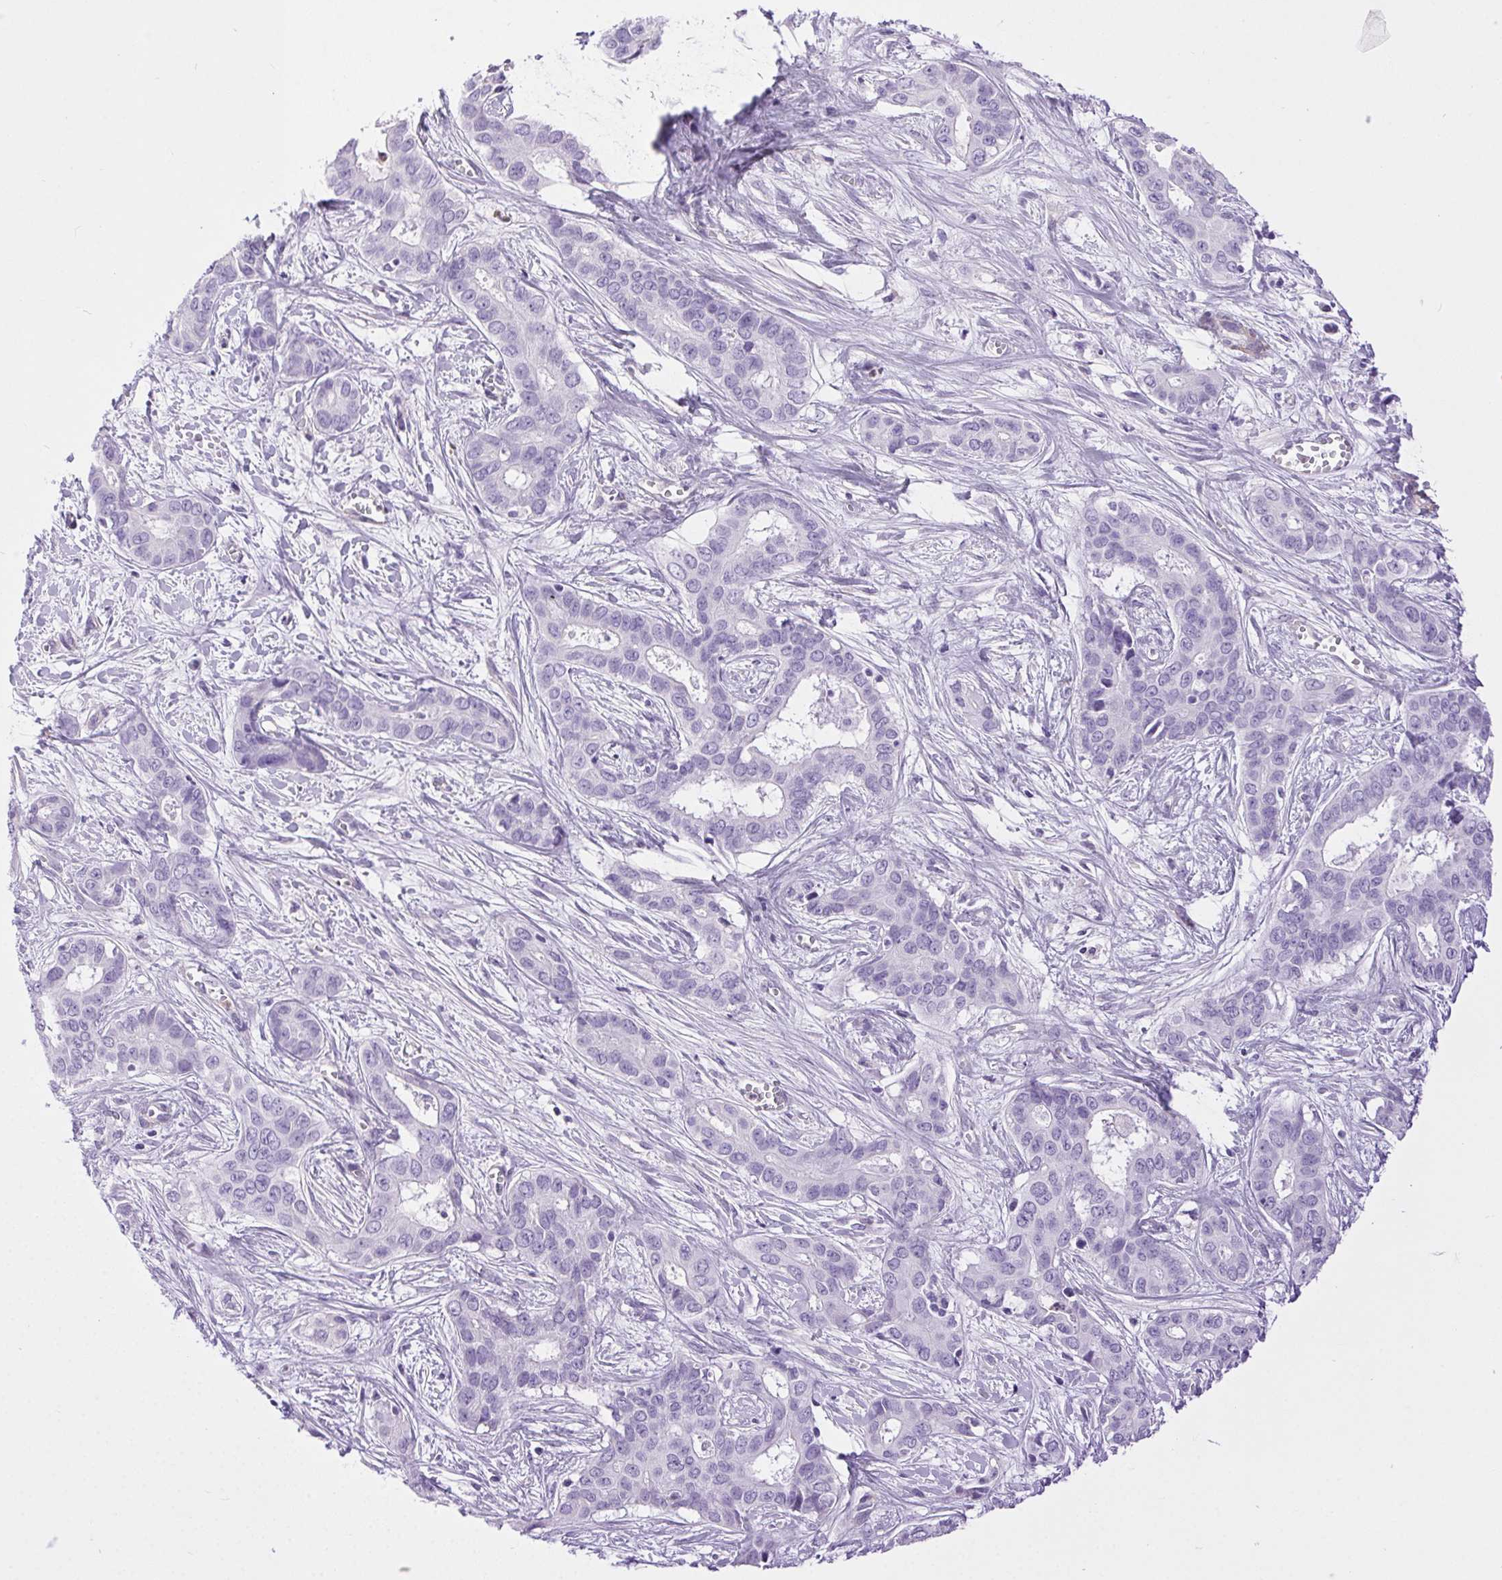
{"staining": {"intensity": "negative", "quantity": "none", "location": "none"}, "tissue": "liver cancer", "cell_type": "Tumor cells", "image_type": "cancer", "snomed": [{"axis": "morphology", "description": "Cholangiocarcinoma"}, {"axis": "topography", "description": "Liver"}], "caption": "A high-resolution photomicrograph shows immunohistochemistry staining of cholangiocarcinoma (liver), which displays no significant expression in tumor cells. The staining is performed using DAB (3,3'-diaminobenzidine) brown chromogen with nuclei counter-stained in using hematoxylin.", "gene": "SHCBP1L", "patient": {"sex": "female", "age": 65}}